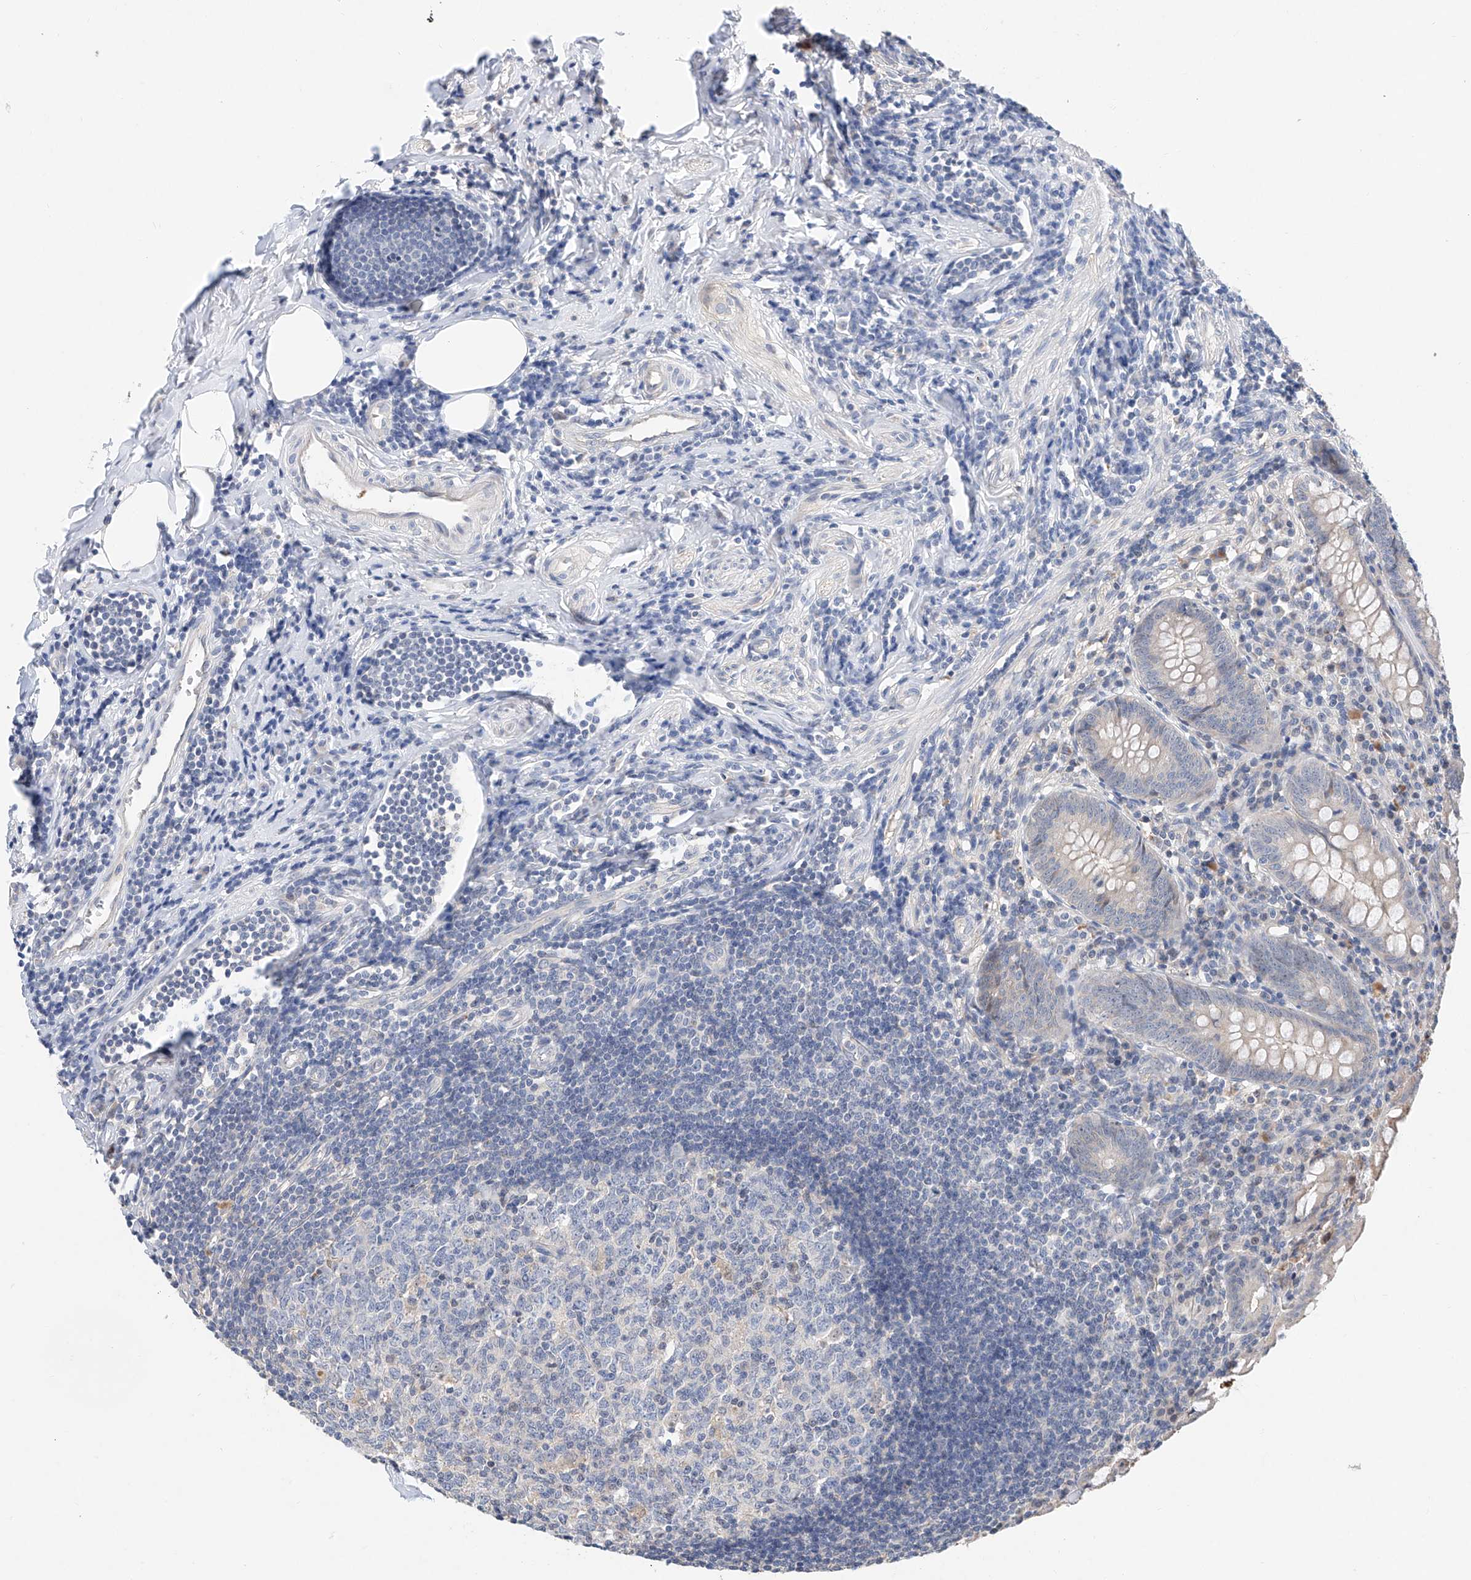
{"staining": {"intensity": "weak", "quantity": "<25%", "location": "cytoplasmic/membranous"}, "tissue": "appendix", "cell_type": "Glandular cells", "image_type": "normal", "snomed": [{"axis": "morphology", "description": "Normal tissue, NOS"}, {"axis": "topography", "description": "Appendix"}], "caption": "Immunohistochemistry (IHC) histopathology image of unremarkable appendix: human appendix stained with DAB exhibits no significant protein positivity in glandular cells.", "gene": "FUCA2", "patient": {"sex": "female", "age": 54}}